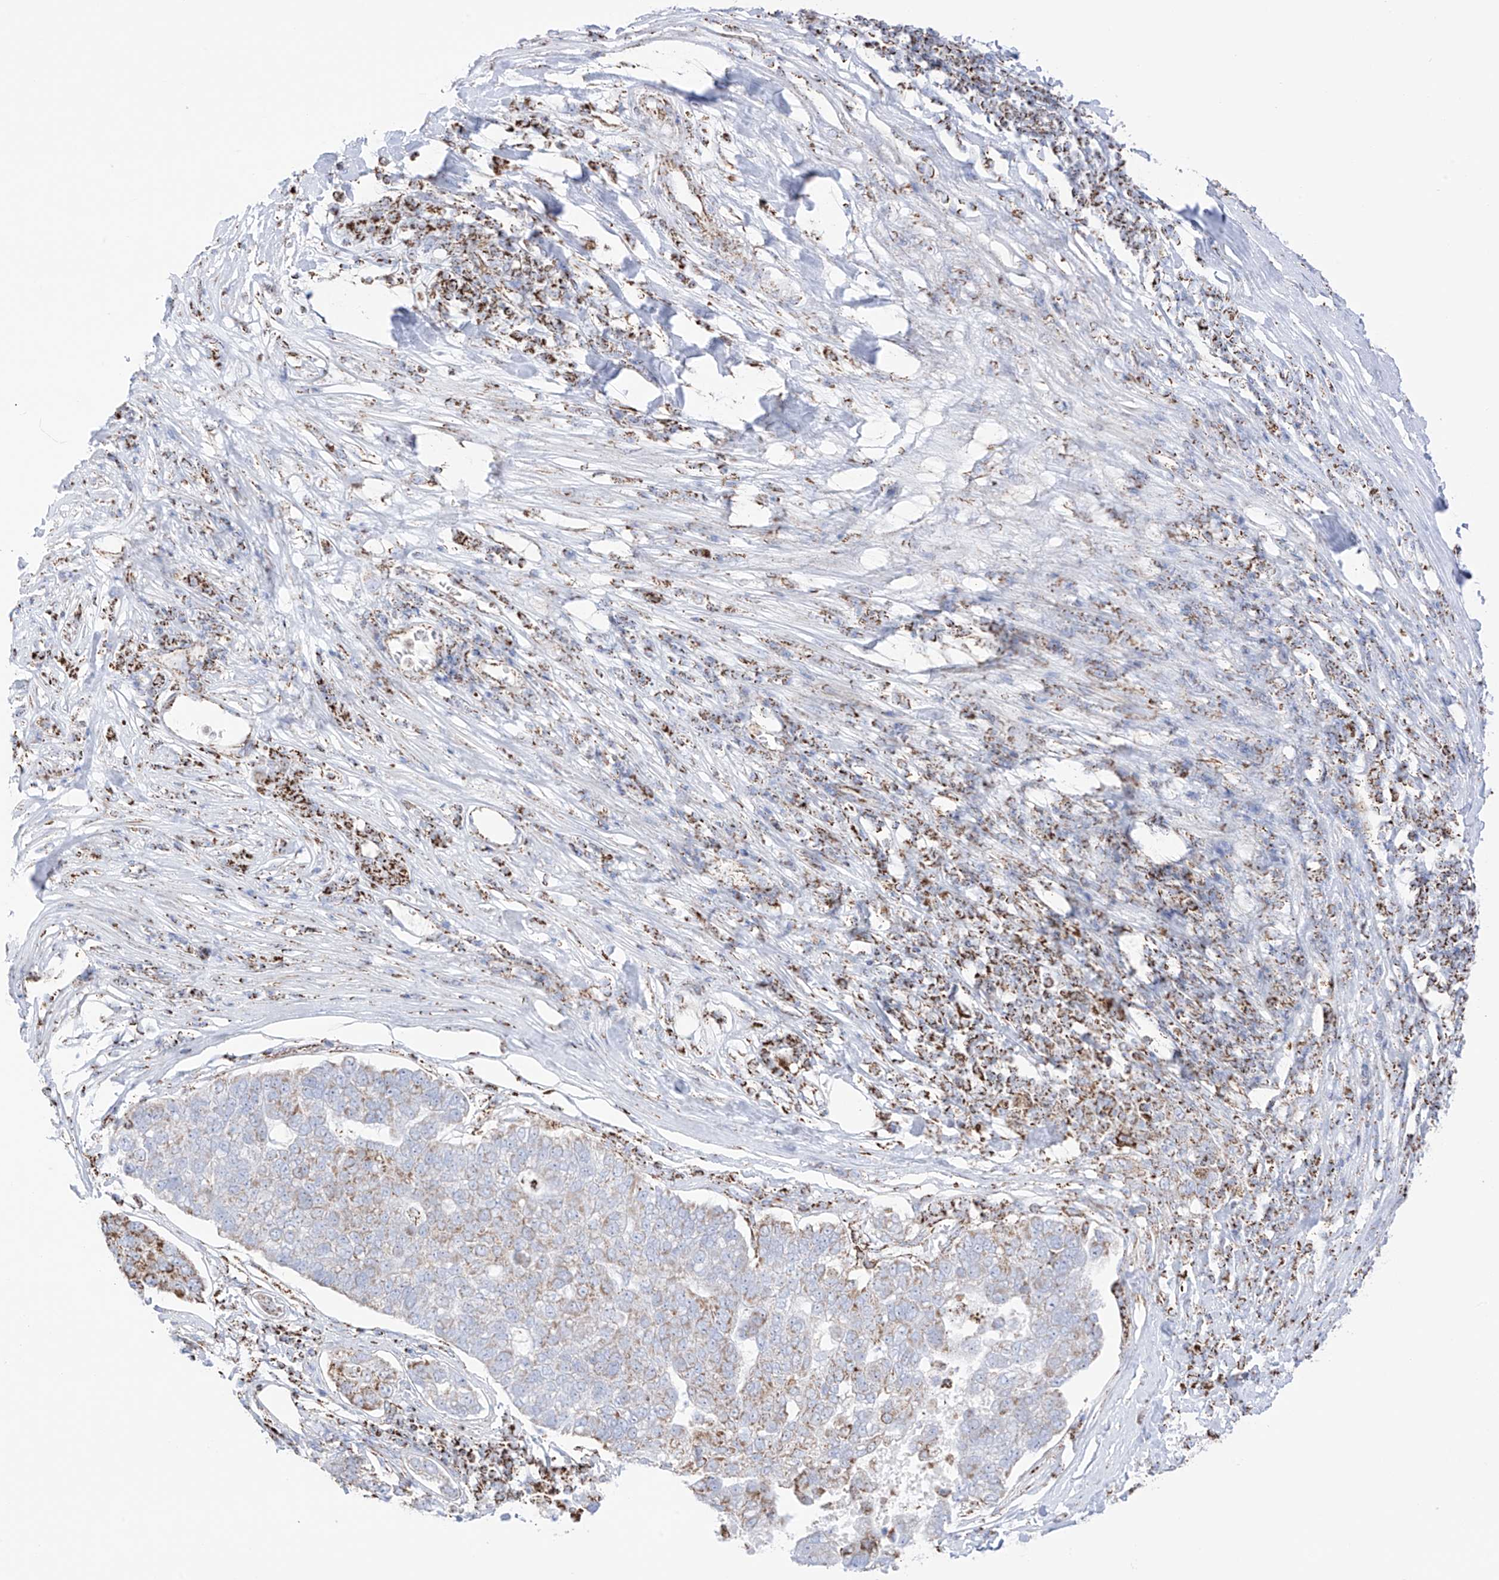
{"staining": {"intensity": "moderate", "quantity": ">75%", "location": "cytoplasmic/membranous"}, "tissue": "pancreatic cancer", "cell_type": "Tumor cells", "image_type": "cancer", "snomed": [{"axis": "morphology", "description": "Adenocarcinoma, NOS"}, {"axis": "topography", "description": "Pancreas"}], "caption": "Tumor cells exhibit moderate cytoplasmic/membranous positivity in about >75% of cells in adenocarcinoma (pancreatic).", "gene": "XKR3", "patient": {"sex": "female", "age": 61}}